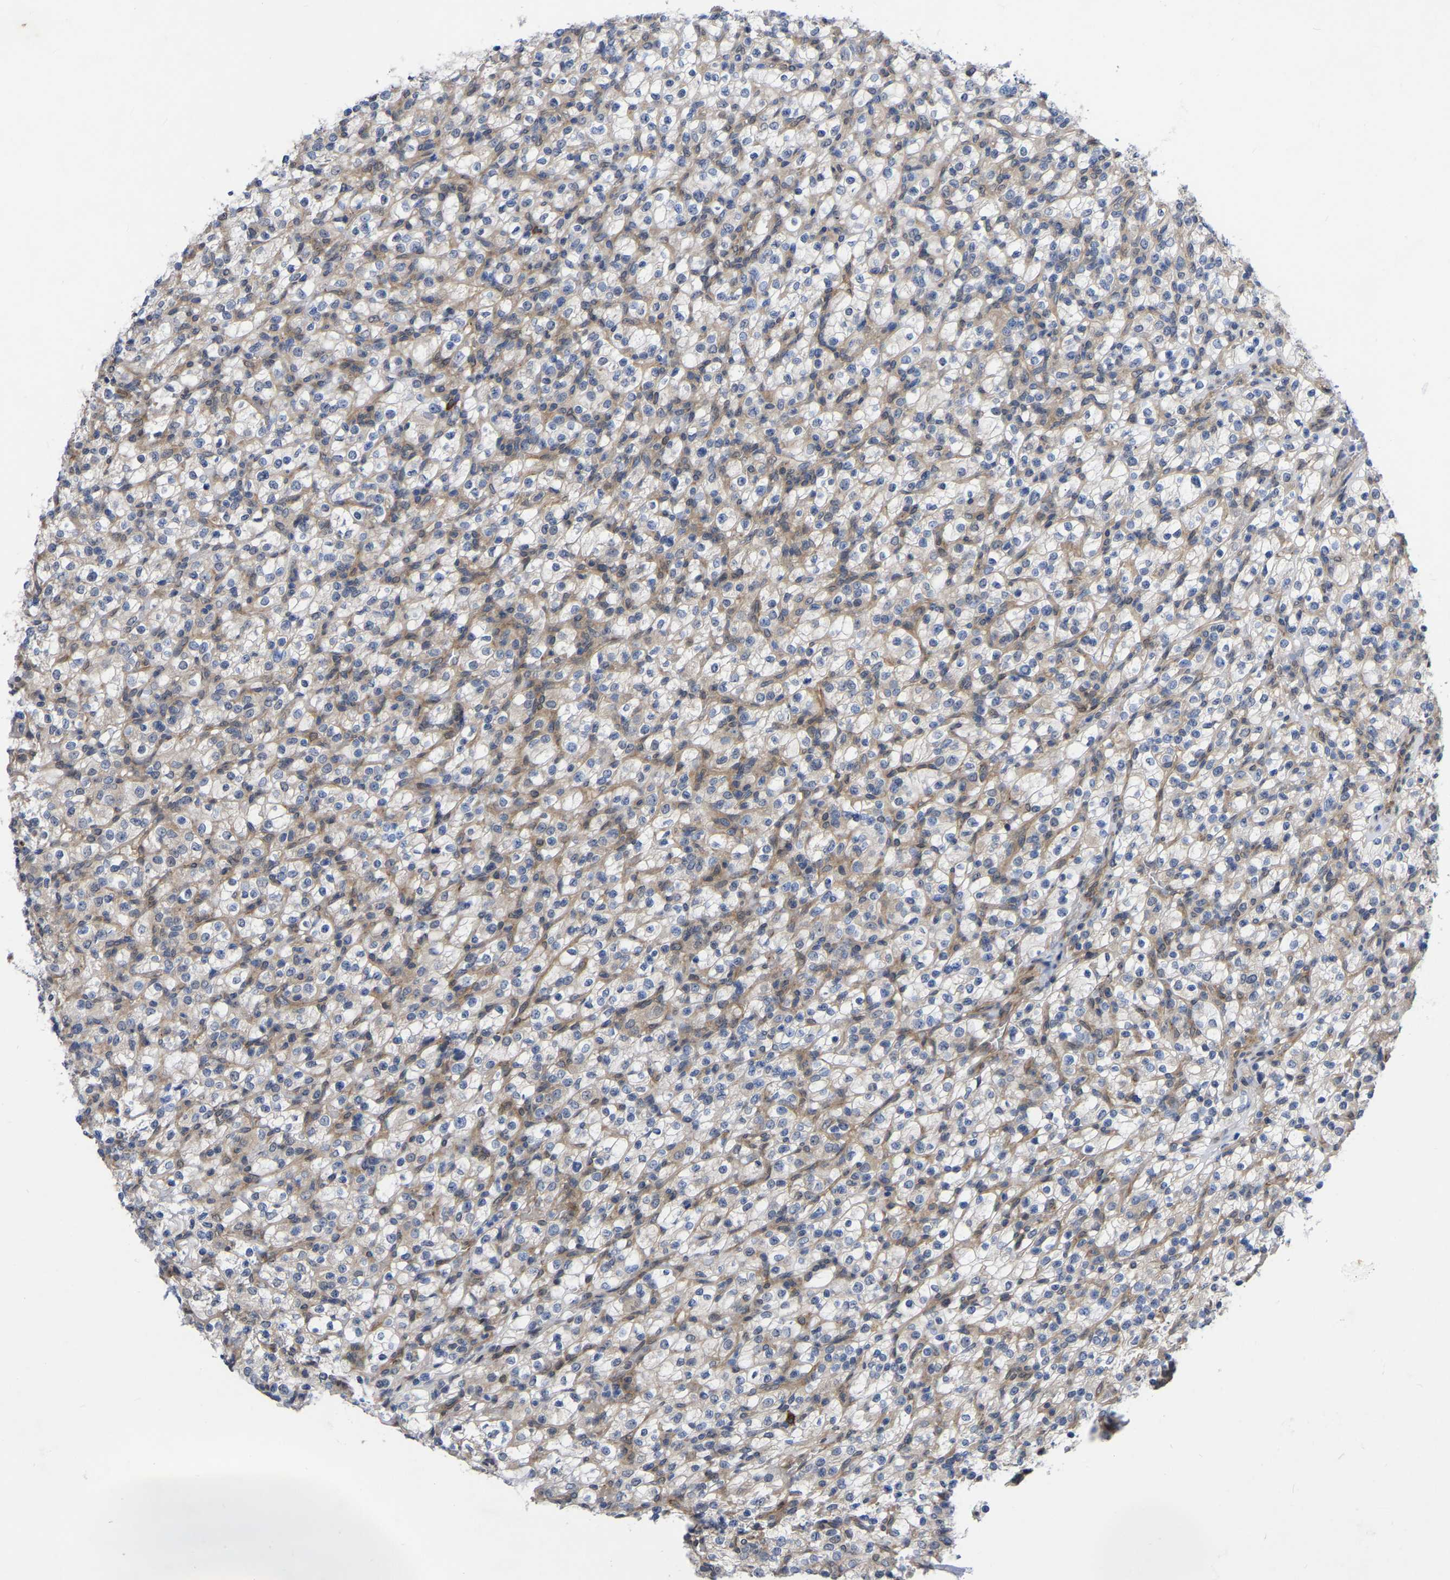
{"staining": {"intensity": "weak", "quantity": "<25%", "location": "cytoplasmic/membranous"}, "tissue": "renal cancer", "cell_type": "Tumor cells", "image_type": "cancer", "snomed": [{"axis": "morphology", "description": "Normal tissue, NOS"}, {"axis": "morphology", "description": "Adenocarcinoma, NOS"}, {"axis": "topography", "description": "Kidney"}], "caption": "DAB (3,3'-diaminobenzidine) immunohistochemical staining of human renal adenocarcinoma demonstrates no significant staining in tumor cells. (Immunohistochemistry, brightfield microscopy, high magnification).", "gene": "UBE4B", "patient": {"sex": "female", "age": 72}}